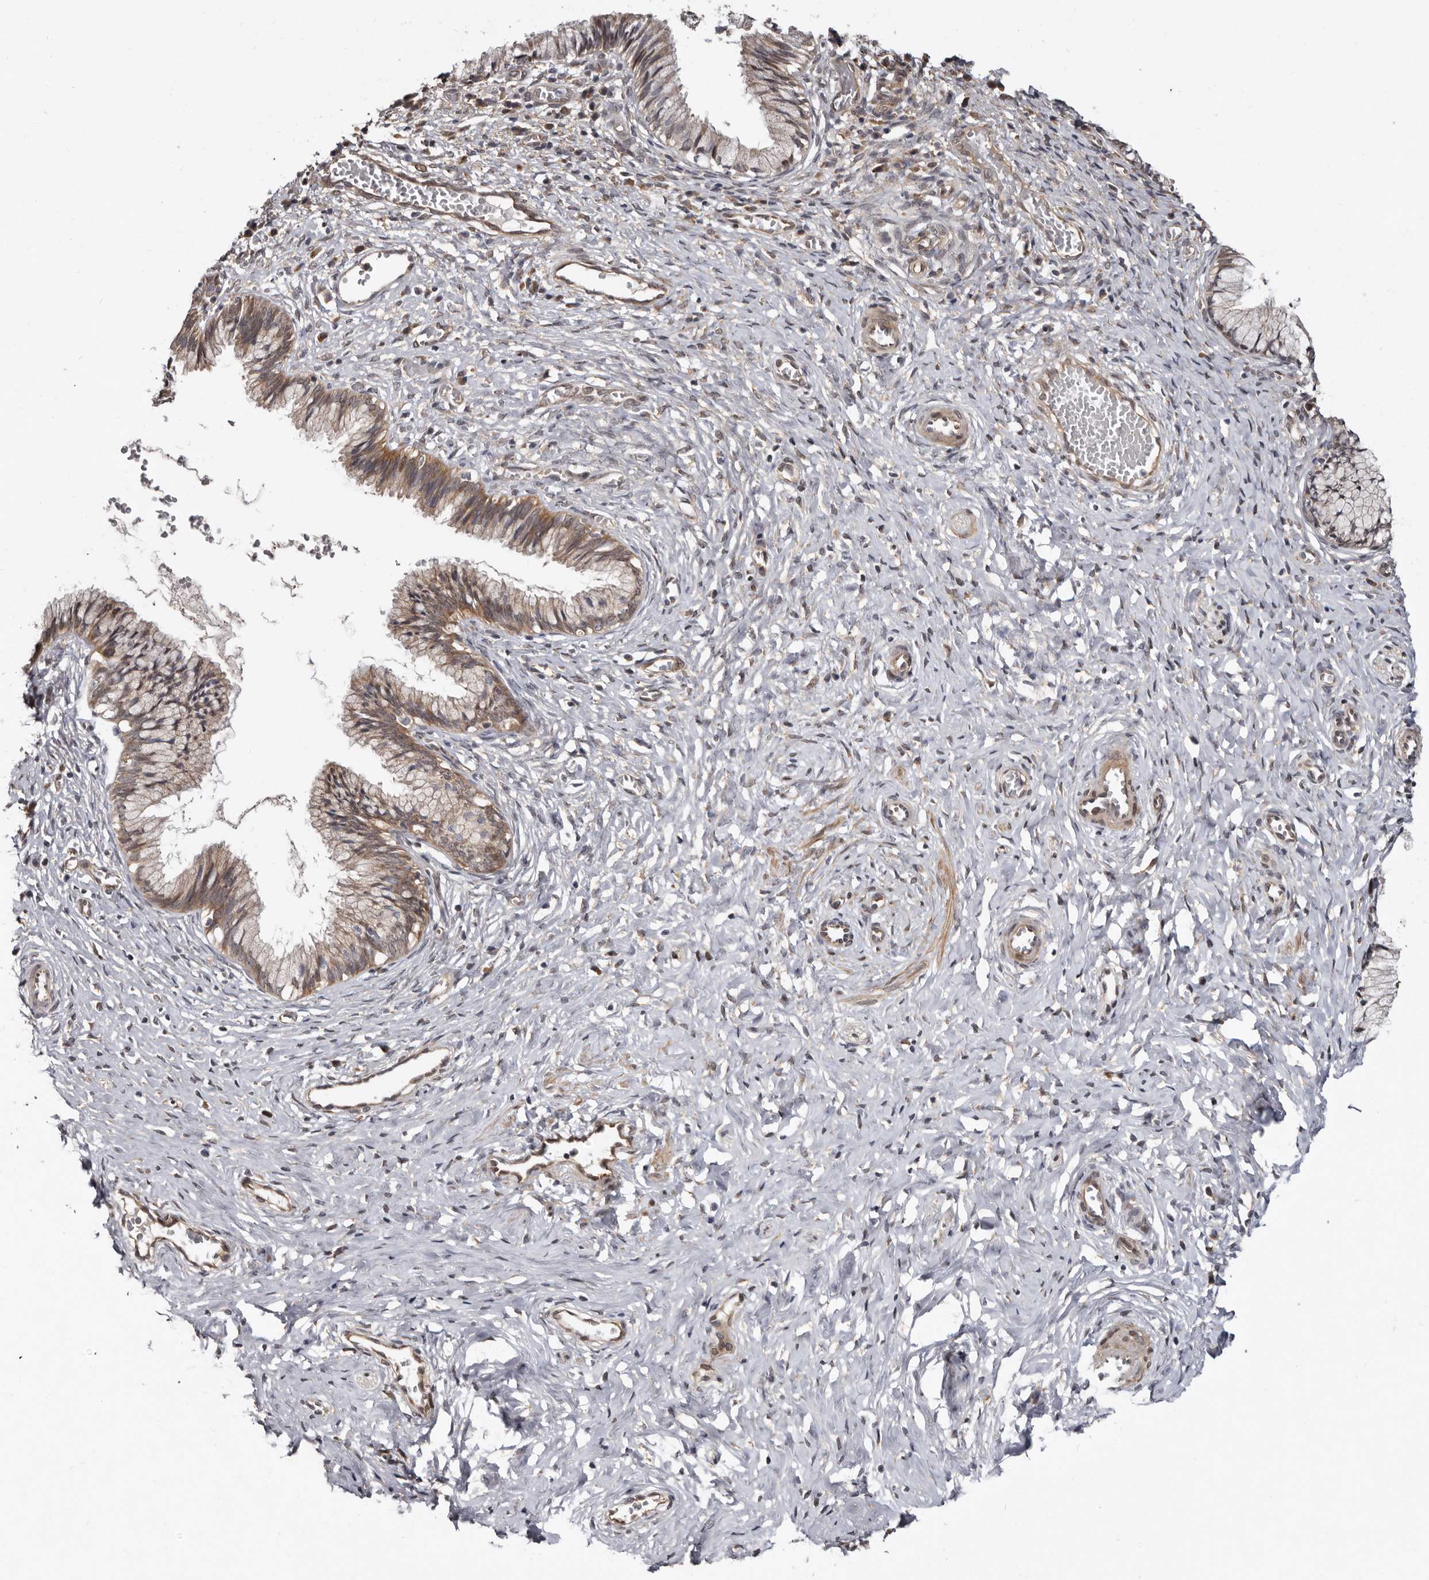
{"staining": {"intensity": "moderate", "quantity": "25%-75%", "location": "cytoplasmic/membranous"}, "tissue": "cervix", "cell_type": "Glandular cells", "image_type": "normal", "snomed": [{"axis": "morphology", "description": "Normal tissue, NOS"}, {"axis": "topography", "description": "Cervix"}], "caption": "Immunohistochemistry (IHC) of unremarkable human cervix displays medium levels of moderate cytoplasmic/membranous staining in approximately 25%-75% of glandular cells. (DAB IHC with brightfield microscopy, high magnification).", "gene": "SBDS", "patient": {"sex": "female", "age": 27}}